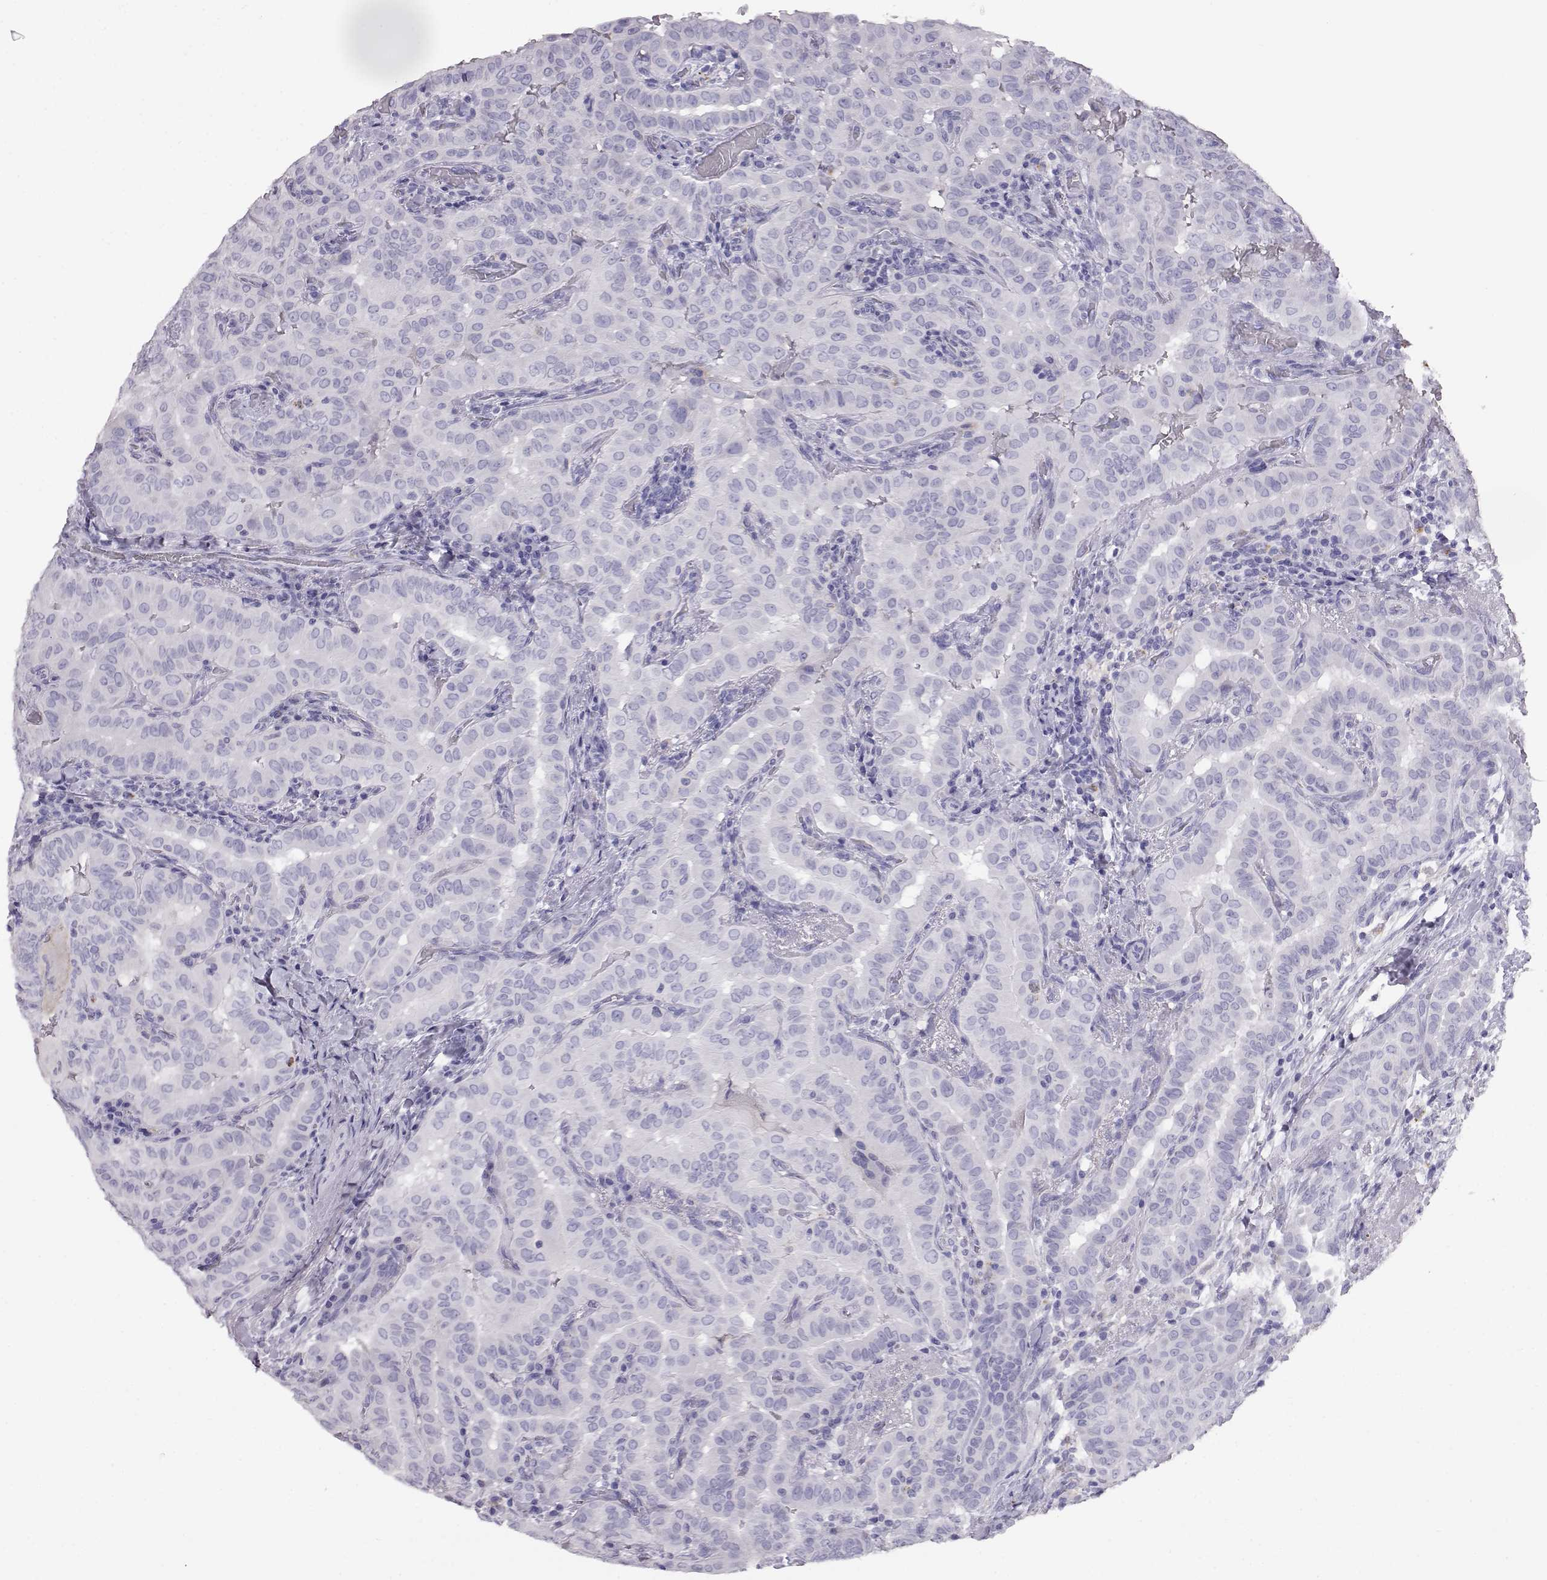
{"staining": {"intensity": "negative", "quantity": "none", "location": "none"}, "tissue": "thyroid cancer", "cell_type": "Tumor cells", "image_type": "cancer", "snomed": [{"axis": "morphology", "description": "Papillary adenocarcinoma, NOS"}, {"axis": "morphology", "description": "Papillary adenoma metastatic"}, {"axis": "topography", "description": "Thyroid gland"}], "caption": "This is an immunohistochemistry photomicrograph of thyroid papillary adenocarcinoma. There is no expression in tumor cells.", "gene": "ITLN2", "patient": {"sex": "female", "age": 50}}